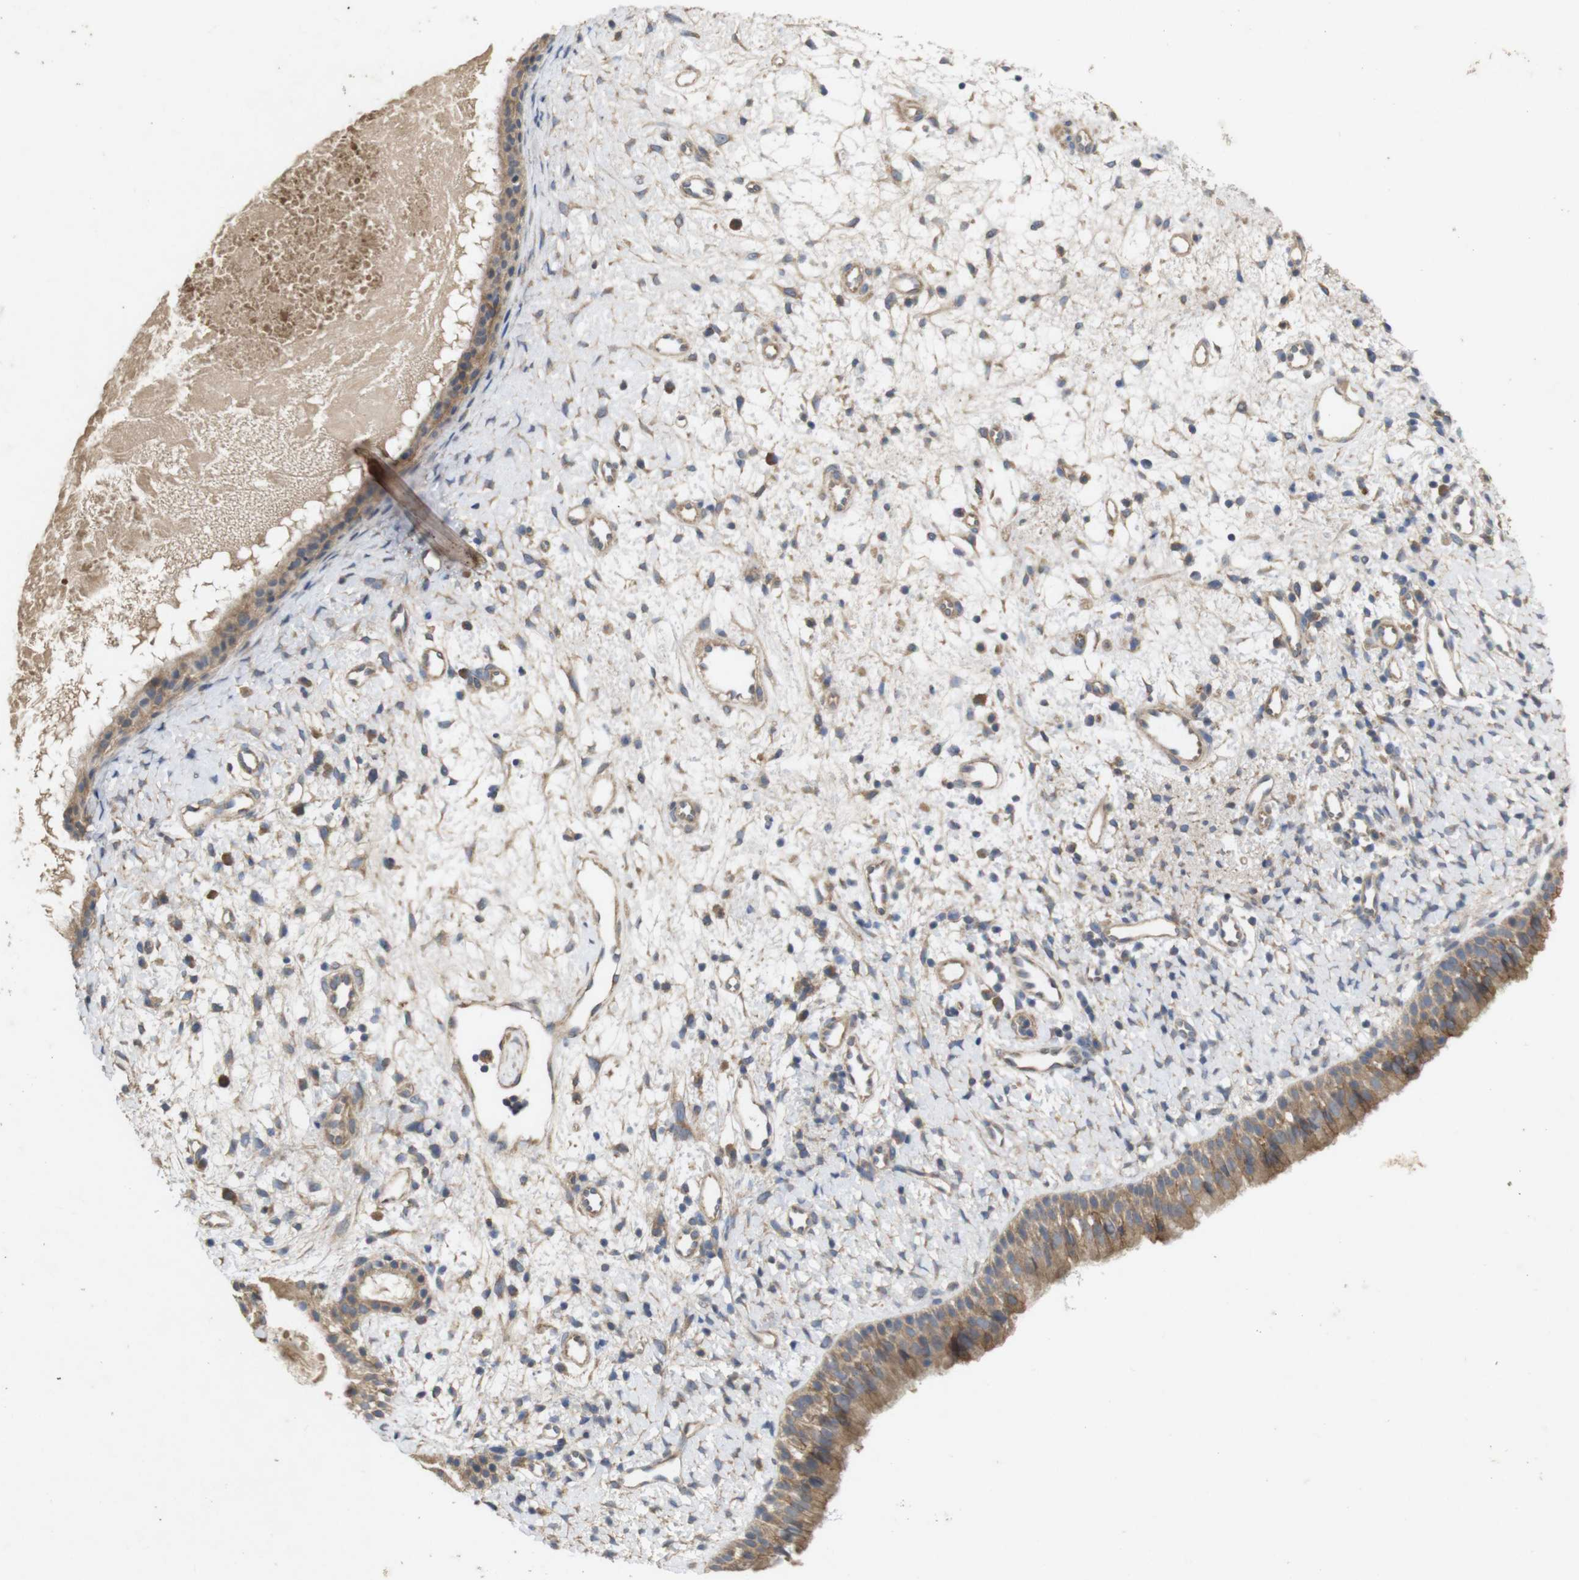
{"staining": {"intensity": "moderate", "quantity": ">75%", "location": "cytoplasmic/membranous"}, "tissue": "nasopharynx", "cell_type": "Respiratory epithelial cells", "image_type": "normal", "snomed": [{"axis": "morphology", "description": "Normal tissue, NOS"}, {"axis": "topography", "description": "Nasopharynx"}], "caption": "High-magnification brightfield microscopy of normal nasopharynx stained with DAB (brown) and counterstained with hematoxylin (blue). respiratory epithelial cells exhibit moderate cytoplasmic/membranous positivity is seen in approximately>75% of cells.", "gene": "KCNS3", "patient": {"sex": "male", "age": 22}}